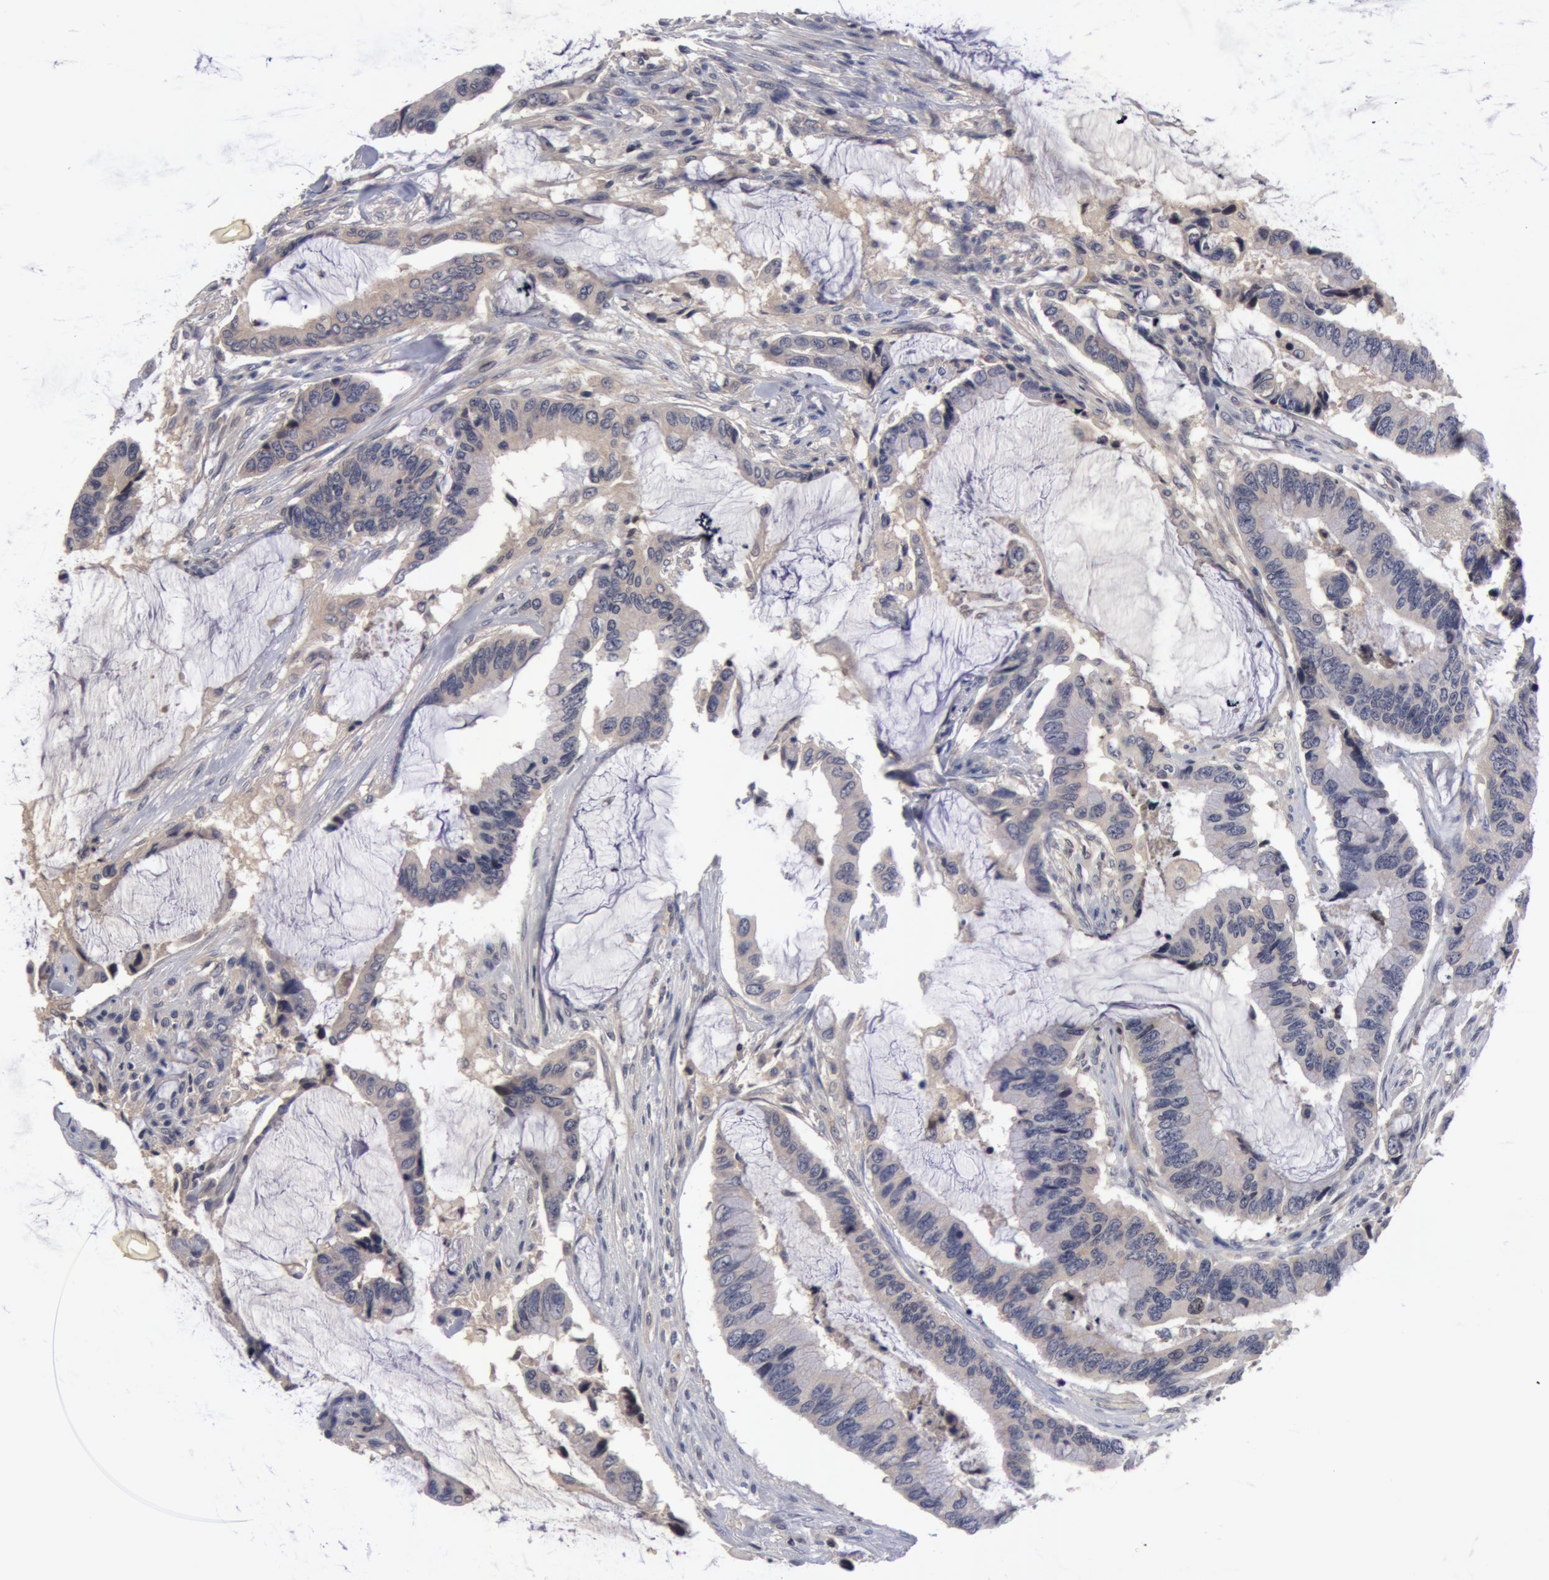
{"staining": {"intensity": "weak", "quantity": ">75%", "location": "cytoplasmic/membranous"}, "tissue": "colorectal cancer", "cell_type": "Tumor cells", "image_type": "cancer", "snomed": [{"axis": "morphology", "description": "Adenocarcinoma, NOS"}, {"axis": "topography", "description": "Rectum"}], "caption": "Immunohistochemistry micrograph of colorectal cancer (adenocarcinoma) stained for a protein (brown), which demonstrates low levels of weak cytoplasmic/membranous positivity in approximately >75% of tumor cells.", "gene": "BCHE", "patient": {"sex": "female", "age": 59}}